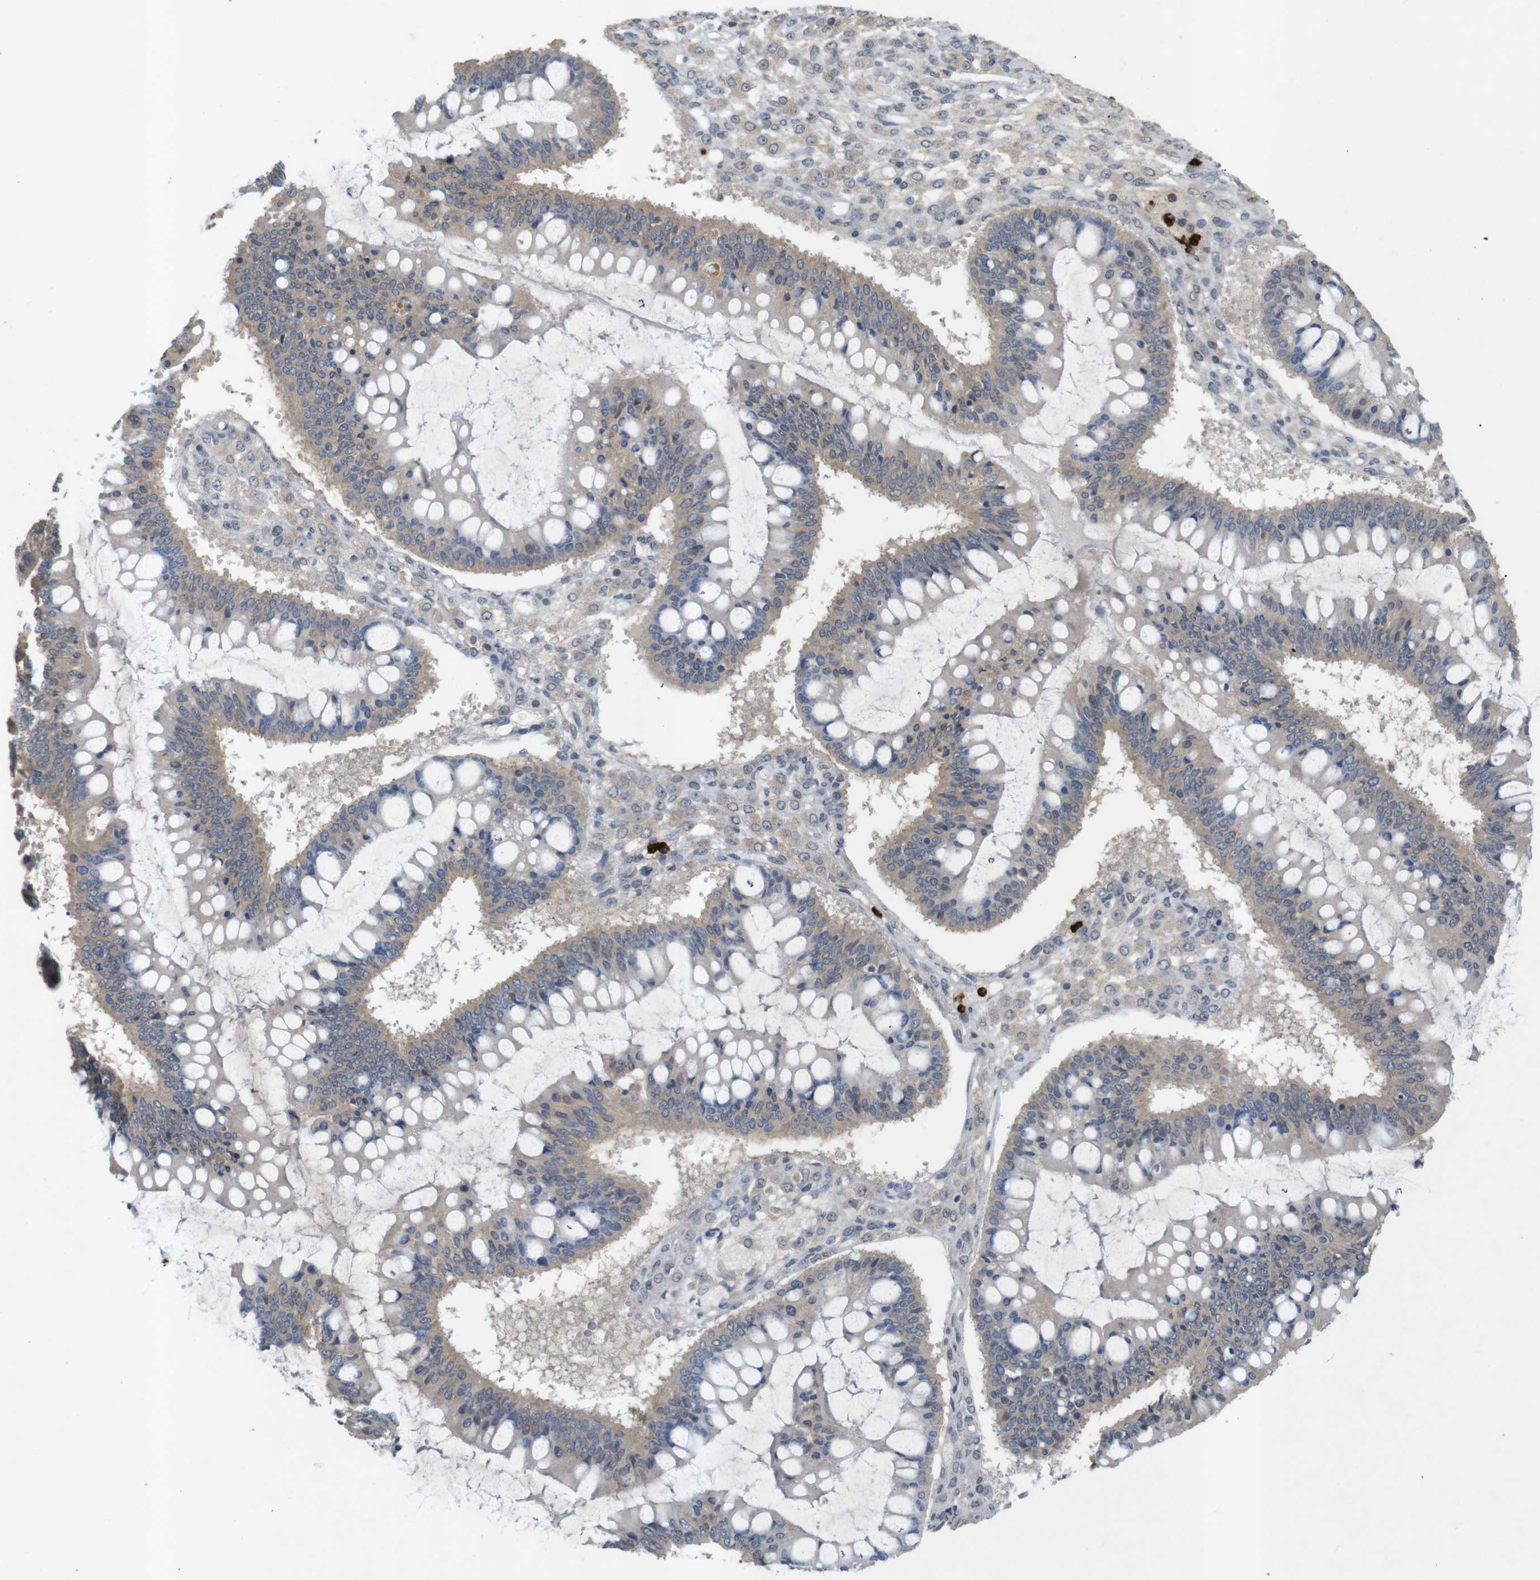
{"staining": {"intensity": "weak", "quantity": ">75%", "location": "cytoplasmic/membranous"}, "tissue": "ovarian cancer", "cell_type": "Tumor cells", "image_type": "cancer", "snomed": [{"axis": "morphology", "description": "Cystadenocarcinoma, mucinous, NOS"}, {"axis": "topography", "description": "Ovary"}], "caption": "Immunohistochemistry (IHC) of mucinous cystadenocarcinoma (ovarian) displays low levels of weak cytoplasmic/membranous expression in about >75% of tumor cells.", "gene": "TSPAN14", "patient": {"sex": "female", "age": 73}}